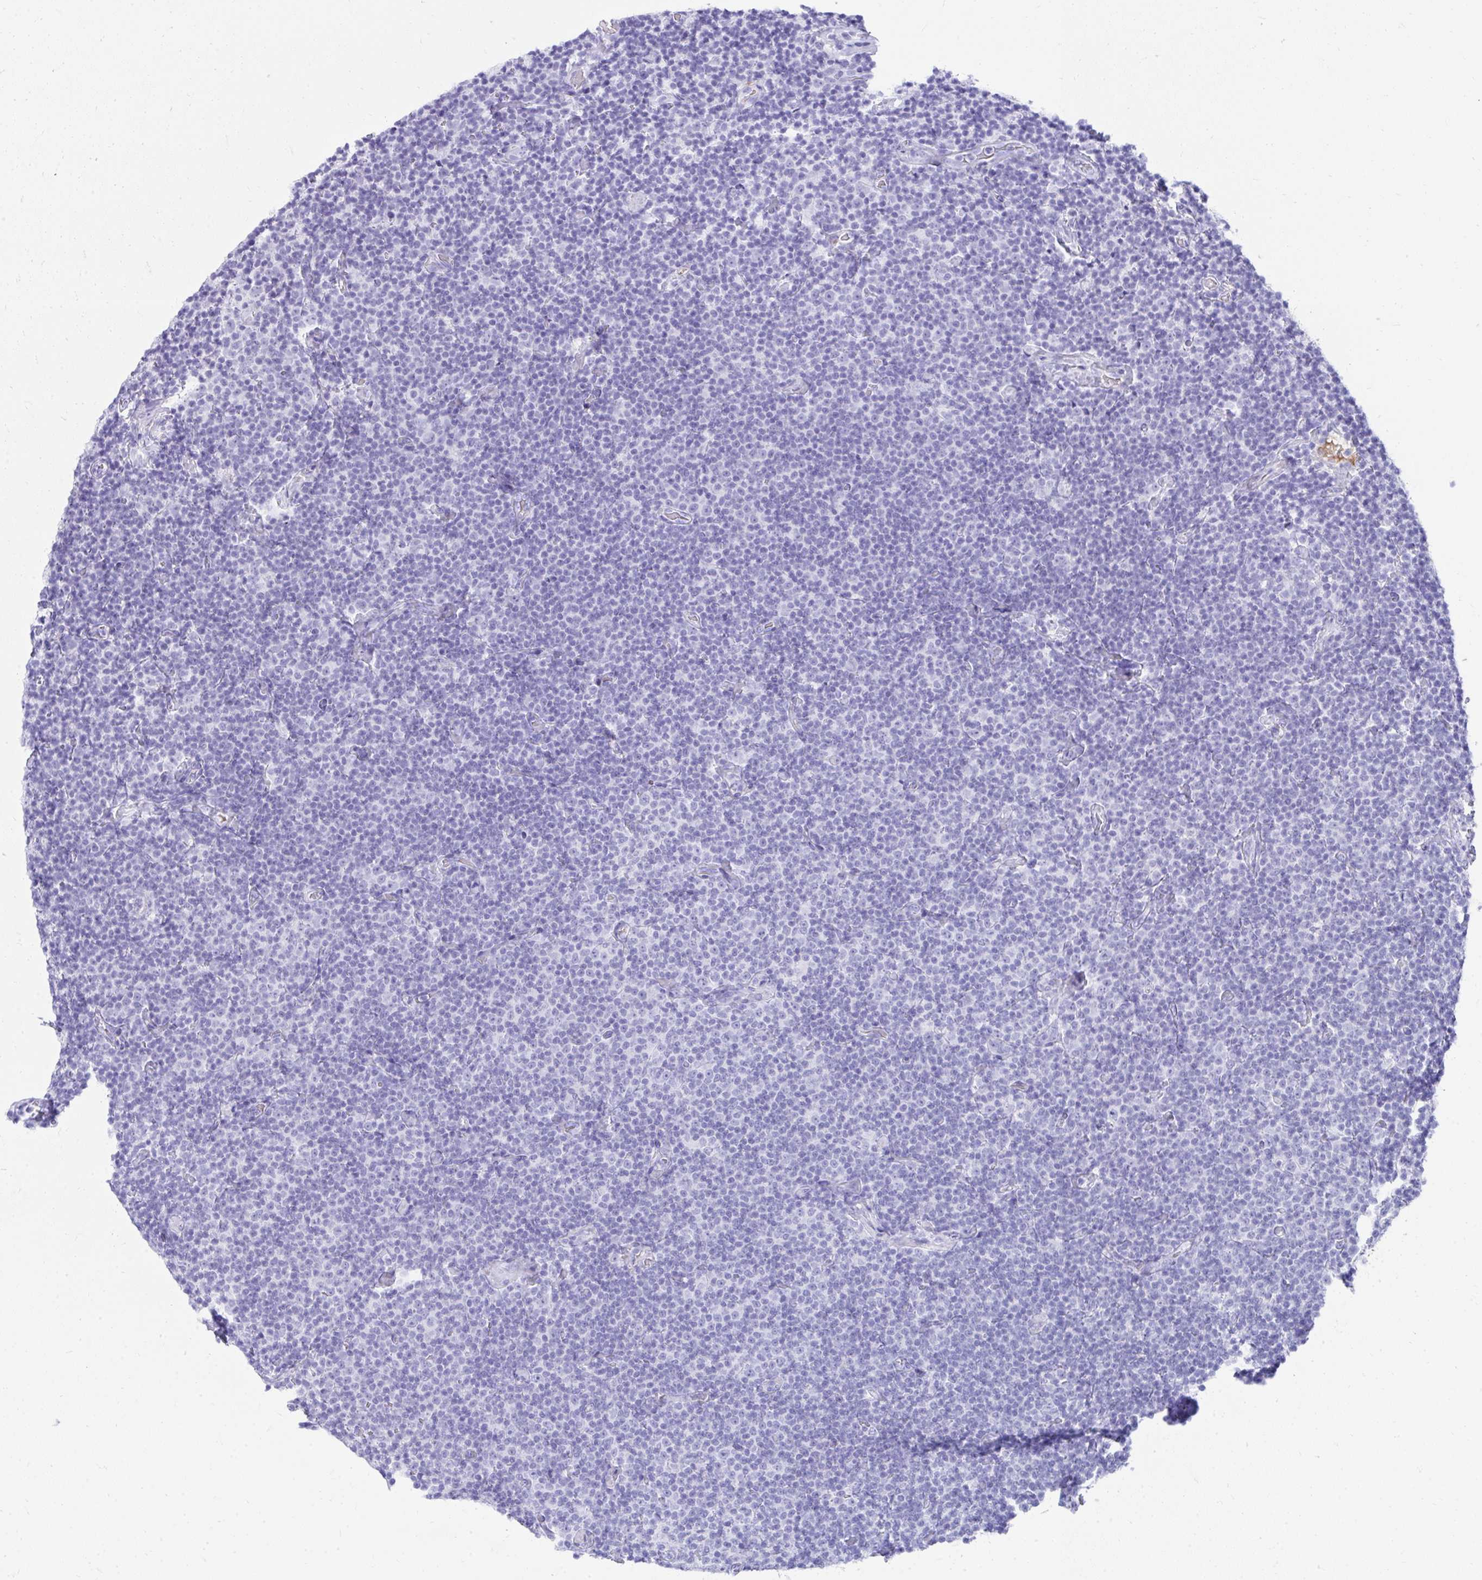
{"staining": {"intensity": "negative", "quantity": "none", "location": "none"}, "tissue": "lymphoma", "cell_type": "Tumor cells", "image_type": "cancer", "snomed": [{"axis": "morphology", "description": "Malignant lymphoma, non-Hodgkin's type, Low grade"}, {"axis": "topography", "description": "Lymph node"}], "caption": "High magnification brightfield microscopy of lymphoma stained with DAB (3,3'-diaminobenzidine) (brown) and counterstained with hematoxylin (blue): tumor cells show no significant positivity.", "gene": "TNNT1", "patient": {"sex": "male", "age": 81}}